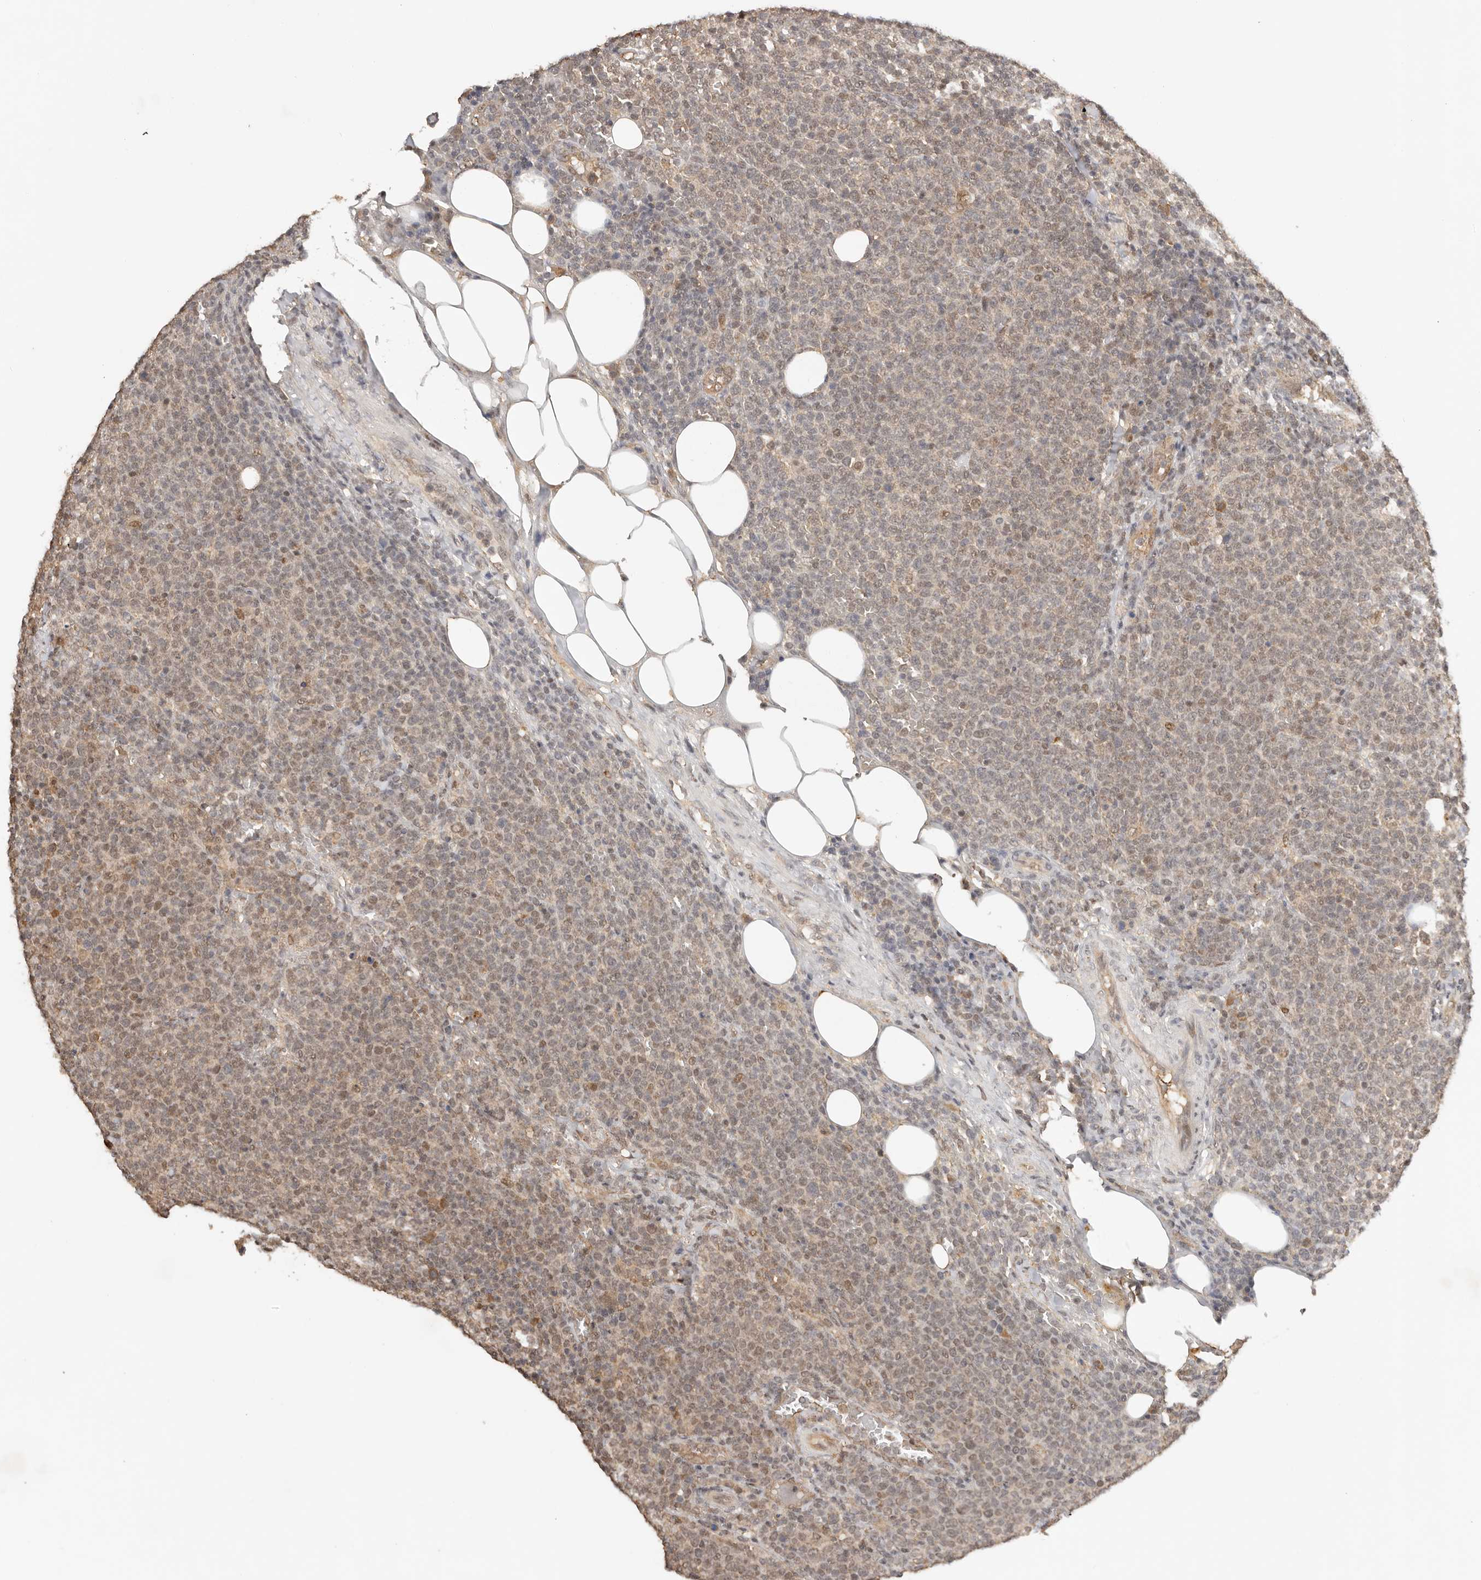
{"staining": {"intensity": "weak", "quantity": "25%-75%", "location": "cytoplasmic/membranous,nuclear"}, "tissue": "lymphoma", "cell_type": "Tumor cells", "image_type": "cancer", "snomed": [{"axis": "morphology", "description": "Malignant lymphoma, non-Hodgkin's type, High grade"}, {"axis": "topography", "description": "Lymph node"}], "caption": "Immunohistochemistry image of neoplastic tissue: human high-grade malignant lymphoma, non-Hodgkin's type stained using immunohistochemistry (IHC) demonstrates low levels of weak protein expression localized specifically in the cytoplasmic/membranous and nuclear of tumor cells, appearing as a cytoplasmic/membranous and nuclear brown color.", "gene": "SEC14L1", "patient": {"sex": "male", "age": 61}}